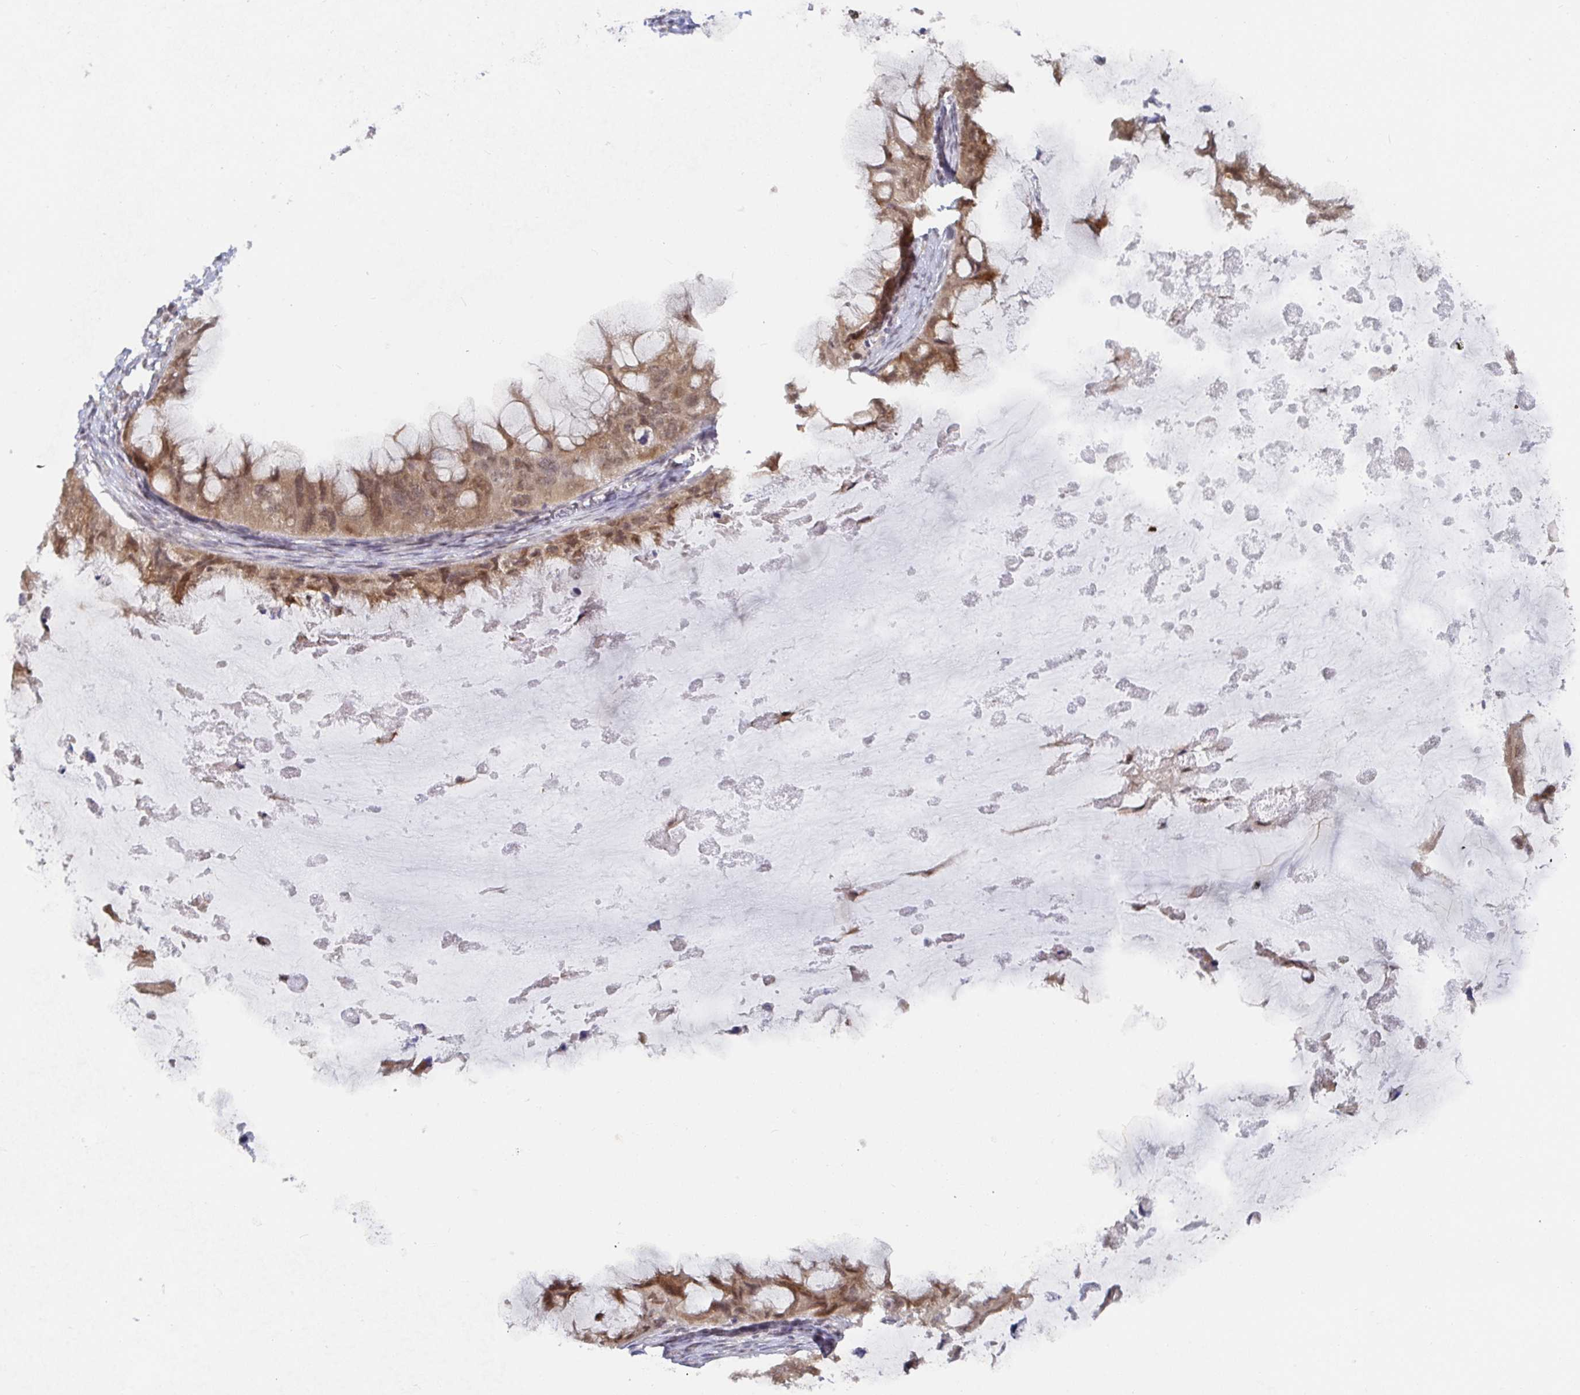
{"staining": {"intensity": "moderate", "quantity": ">75%", "location": "cytoplasmic/membranous,nuclear"}, "tissue": "ovarian cancer", "cell_type": "Tumor cells", "image_type": "cancer", "snomed": [{"axis": "morphology", "description": "Cystadenocarcinoma, mucinous, NOS"}, {"axis": "topography", "description": "Ovary"}], "caption": "The photomicrograph shows staining of ovarian cancer (mucinous cystadenocarcinoma), revealing moderate cytoplasmic/membranous and nuclear protein positivity (brown color) within tumor cells.", "gene": "ALG1", "patient": {"sex": "female", "age": 72}}